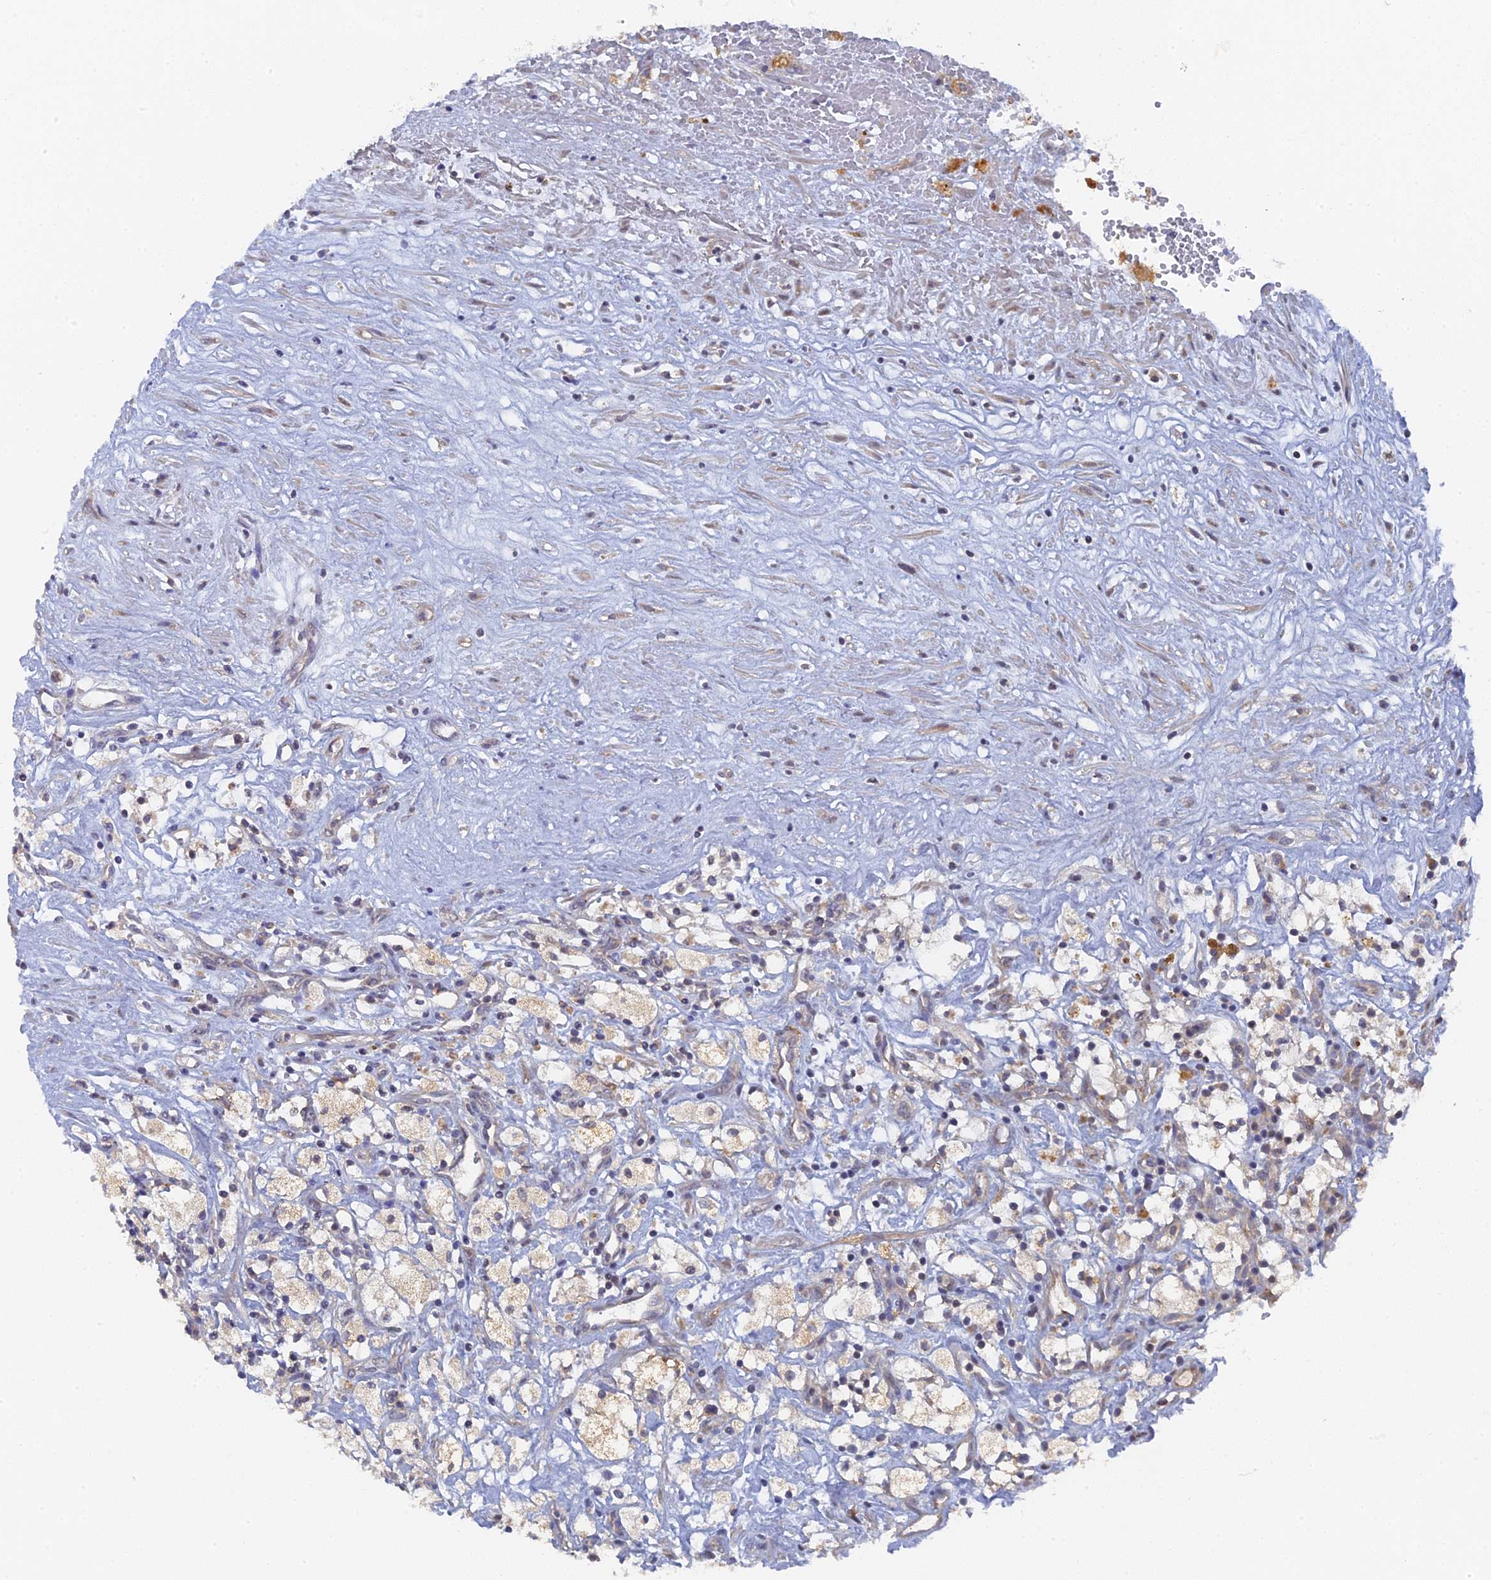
{"staining": {"intensity": "weak", "quantity": "<25%", "location": "cytoplasmic/membranous"}, "tissue": "renal cancer", "cell_type": "Tumor cells", "image_type": "cancer", "snomed": [{"axis": "morphology", "description": "Adenocarcinoma, NOS"}, {"axis": "topography", "description": "Kidney"}], "caption": "An IHC histopathology image of renal cancer (adenocarcinoma) is shown. There is no staining in tumor cells of renal cancer (adenocarcinoma).", "gene": "MIGA2", "patient": {"sex": "male", "age": 59}}